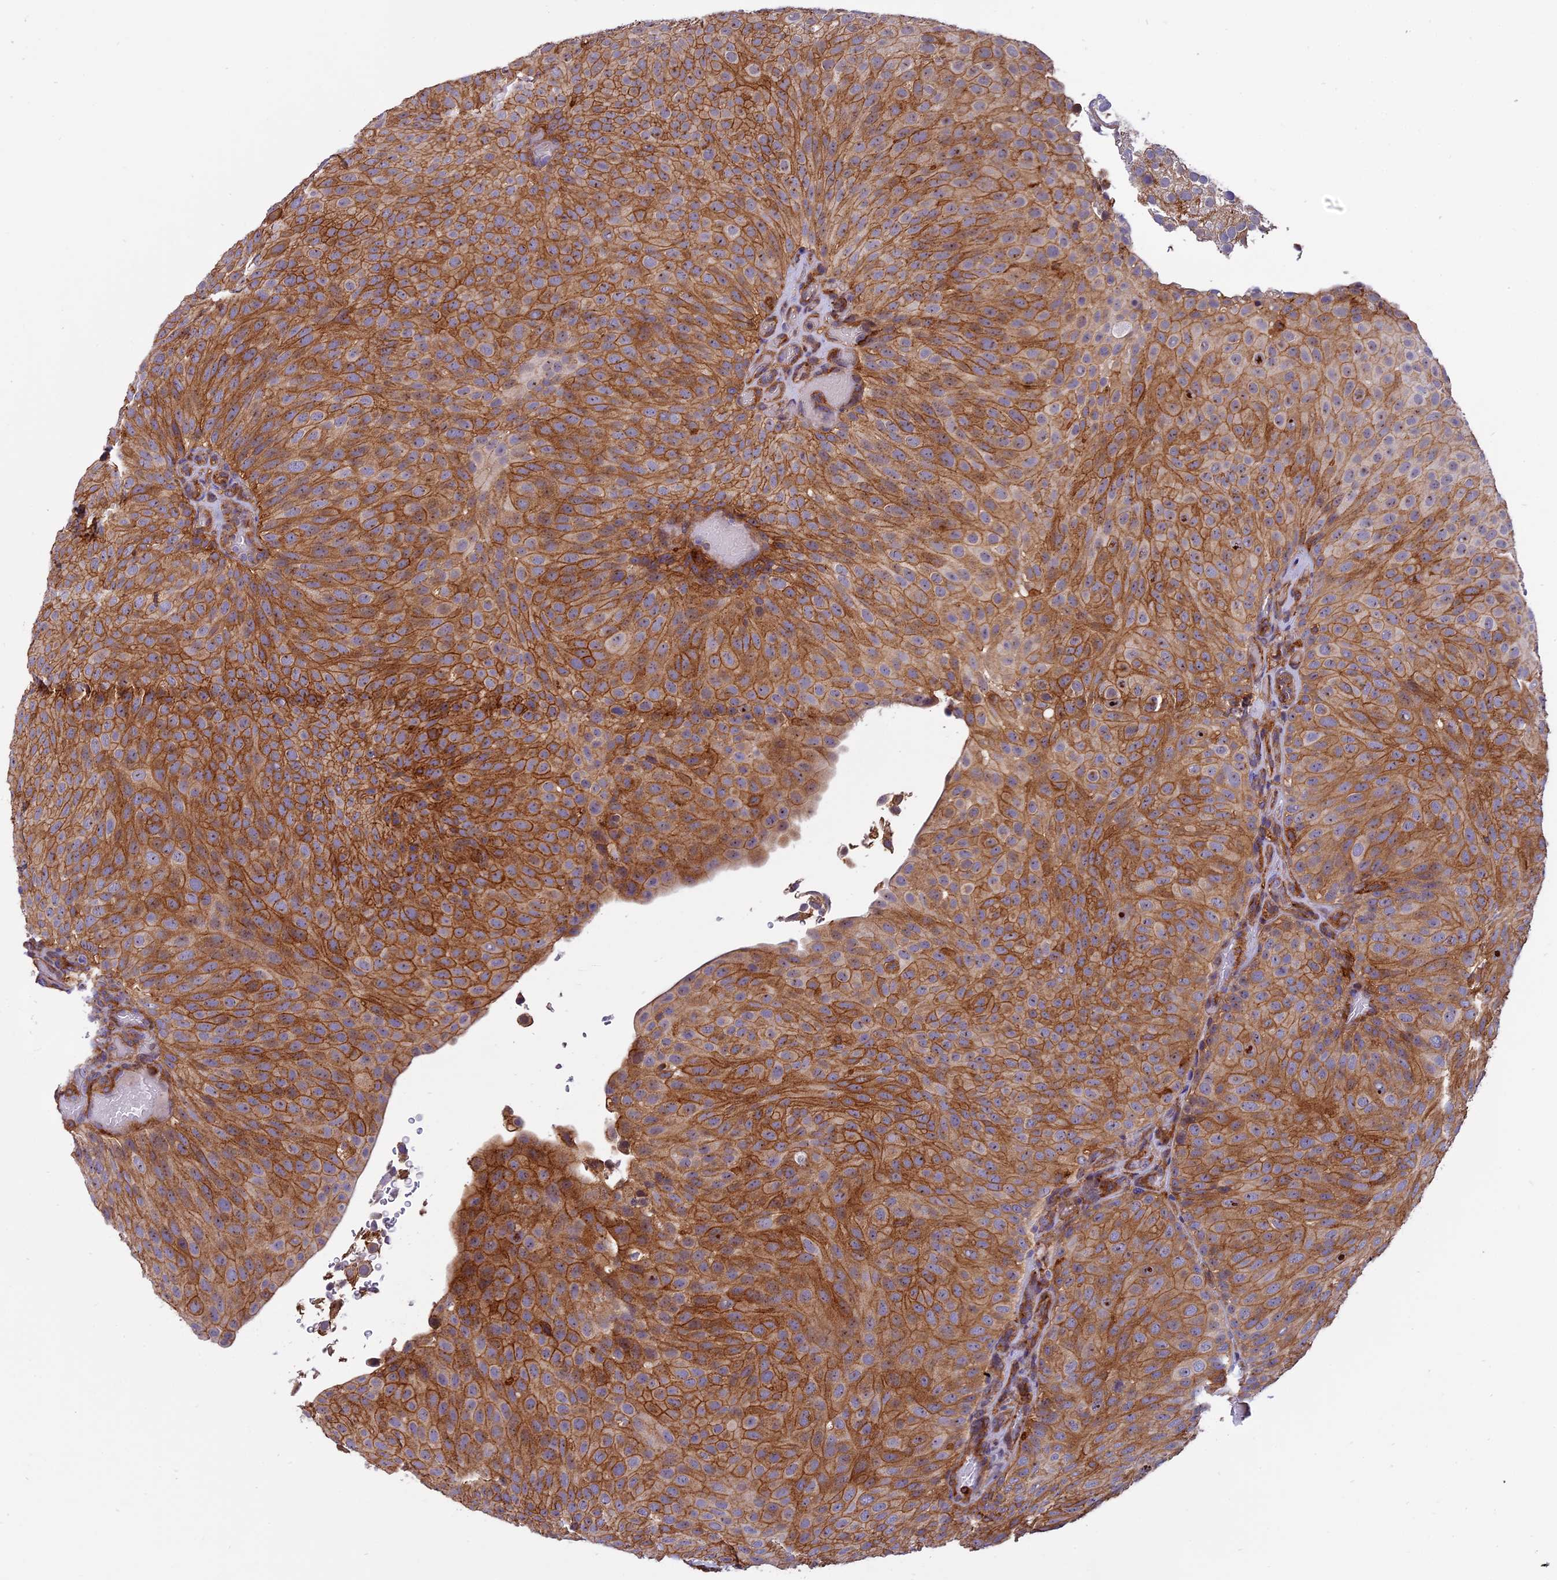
{"staining": {"intensity": "strong", "quantity": ">75%", "location": "cytoplasmic/membranous"}, "tissue": "urothelial cancer", "cell_type": "Tumor cells", "image_type": "cancer", "snomed": [{"axis": "morphology", "description": "Urothelial carcinoma, Low grade"}, {"axis": "topography", "description": "Urinary bladder"}], "caption": "Urothelial carcinoma (low-grade) stained with DAB (3,3'-diaminobenzidine) IHC shows high levels of strong cytoplasmic/membranous positivity in approximately >75% of tumor cells. The staining is performed using DAB brown chromogen to label protein expression. The nuclei are counter-stained blue using hematoxylin.", "gene": "EHBP1L1", "patient": {"sex": "male", "age": 78}}